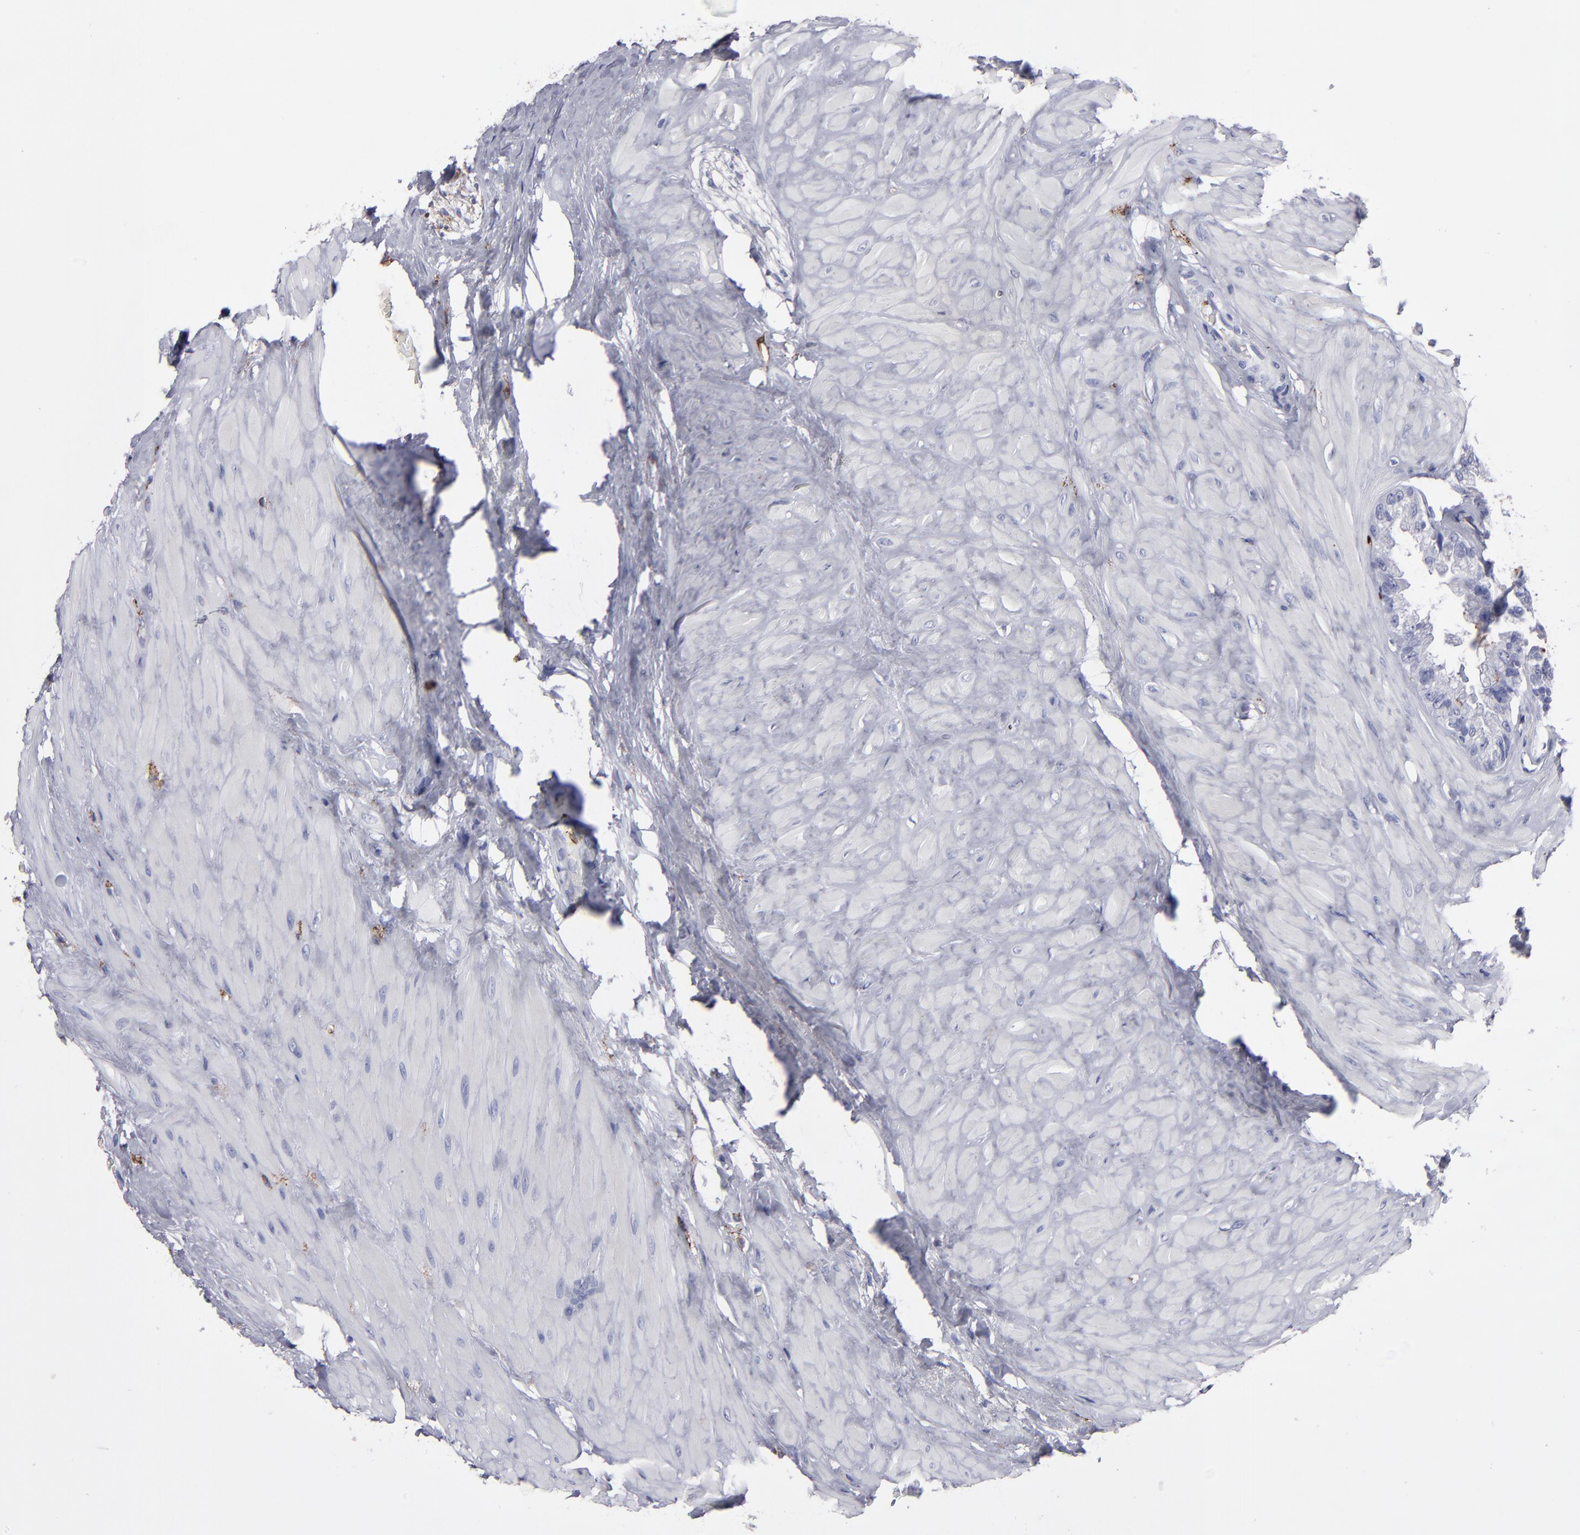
{"staining": {"intensity": "negative", "quantity": "none", "location": "none"}, "tissue": "seminal vesicle", "cell_type": "Glandular cells", "image_type": "normal", "snomed": [{"axis": "morphology", "description": "Normal tissue, NOS"}, {"axis": "morphology", "description": "Inflammation, NOS"}, {"axis": "topography", "description": "Urinary bladder"}, {"axis": "topography", "description": "Prostate"}, {"axis": "topography", "description": "Seminal veicle"}], "caption": "Immunohistochemistry of benign human seminal vesicle displays no positivity in glandular cells.", "gene": "CD36", "patient": {"sex": "male", "age": 82}}